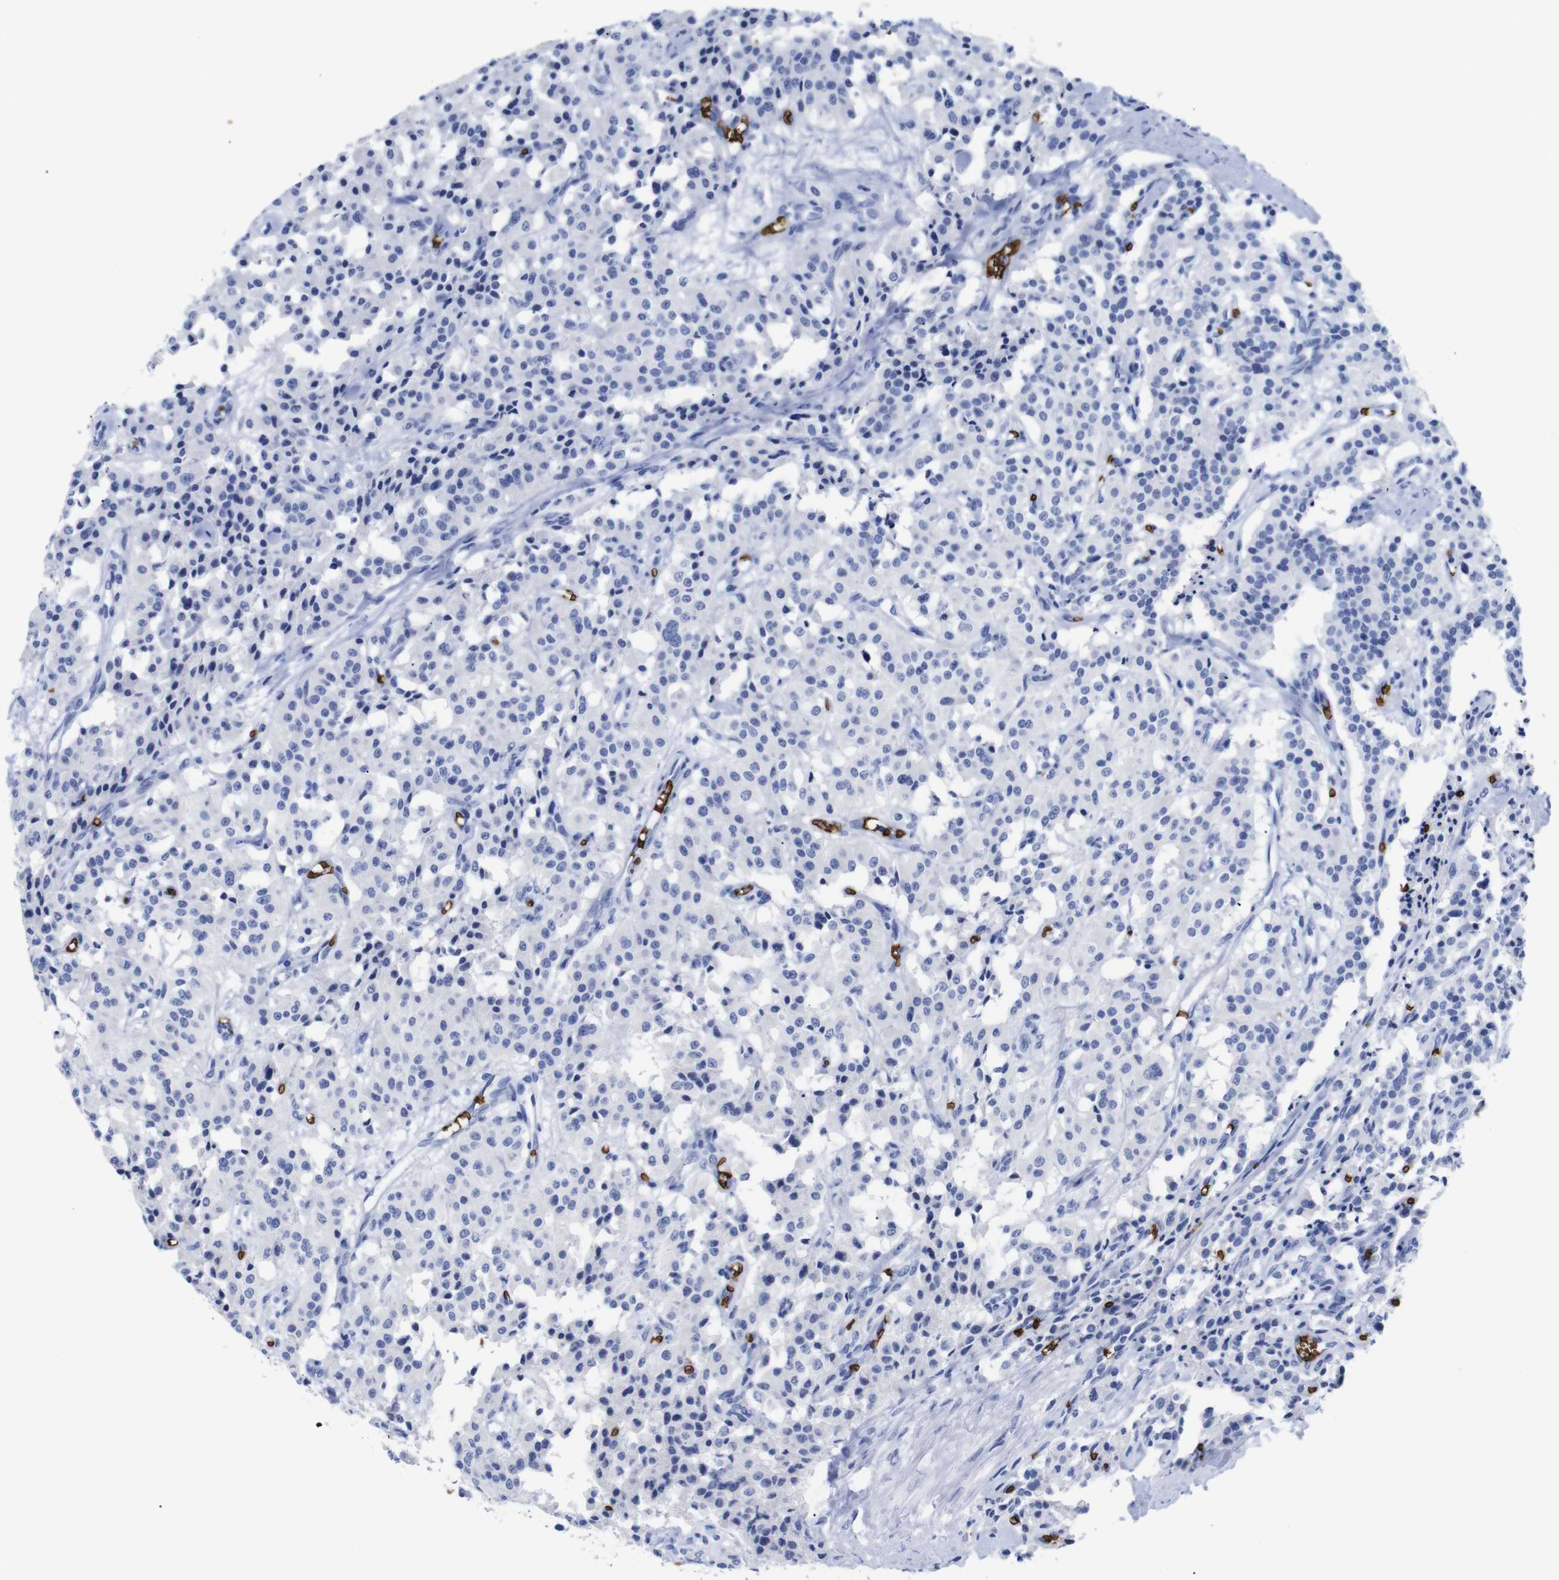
{"staining": {"intensity": "negative", "quantity": "none", "location": "none"}, "tissue": "carcinoid", "cell_type": "Tumor cells", "image_type": "cancer", "snomed": [{"axis": "morphology", "description": "Carcinoid, malignant, NOS"}, {"axis": "topography", "description": "Lung"}], "caption": "A photomicrograph of carcinoid stained for a protein shows no brown staining in tumor cells.", "gene": "S1PR2", "patient": {"sex": "male", "age": 30}}